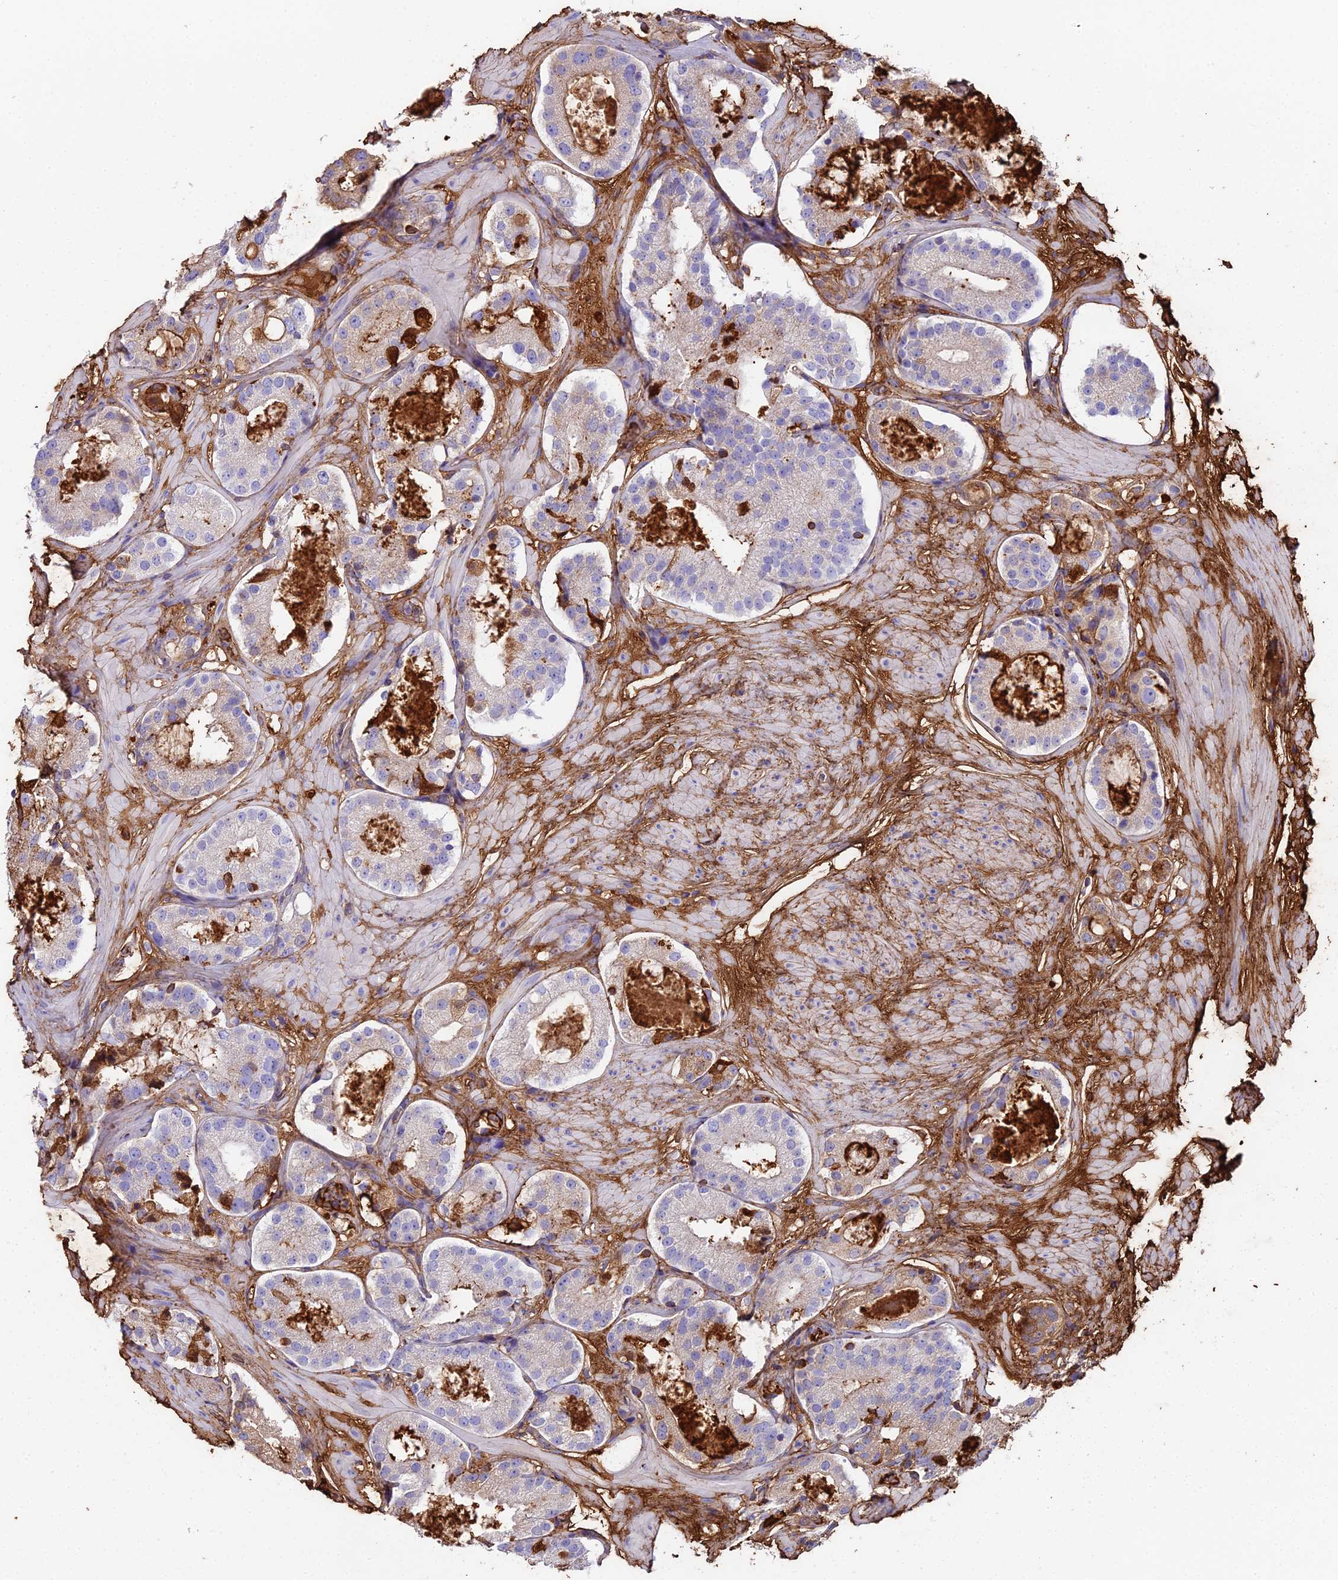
{"staining": {"intensity": "negative", "quantity": "none", "location": "none"}, "tissue": "prostate cancer", "cell_type": "Tumor cells", "image_type": "cancer", "snomed": [{"axis": "morphology", "description": "Adenocarcinoma, High grade"}, {"axis": "topography", "description": "Prostate"}], "caption": "High-grade adenocarcinoma (prostate) was stained to show a protein in brown. There is no significant expression in tumor cells.", "gene": "BEX4", "patient": {"sex": "male", "age": 65}}